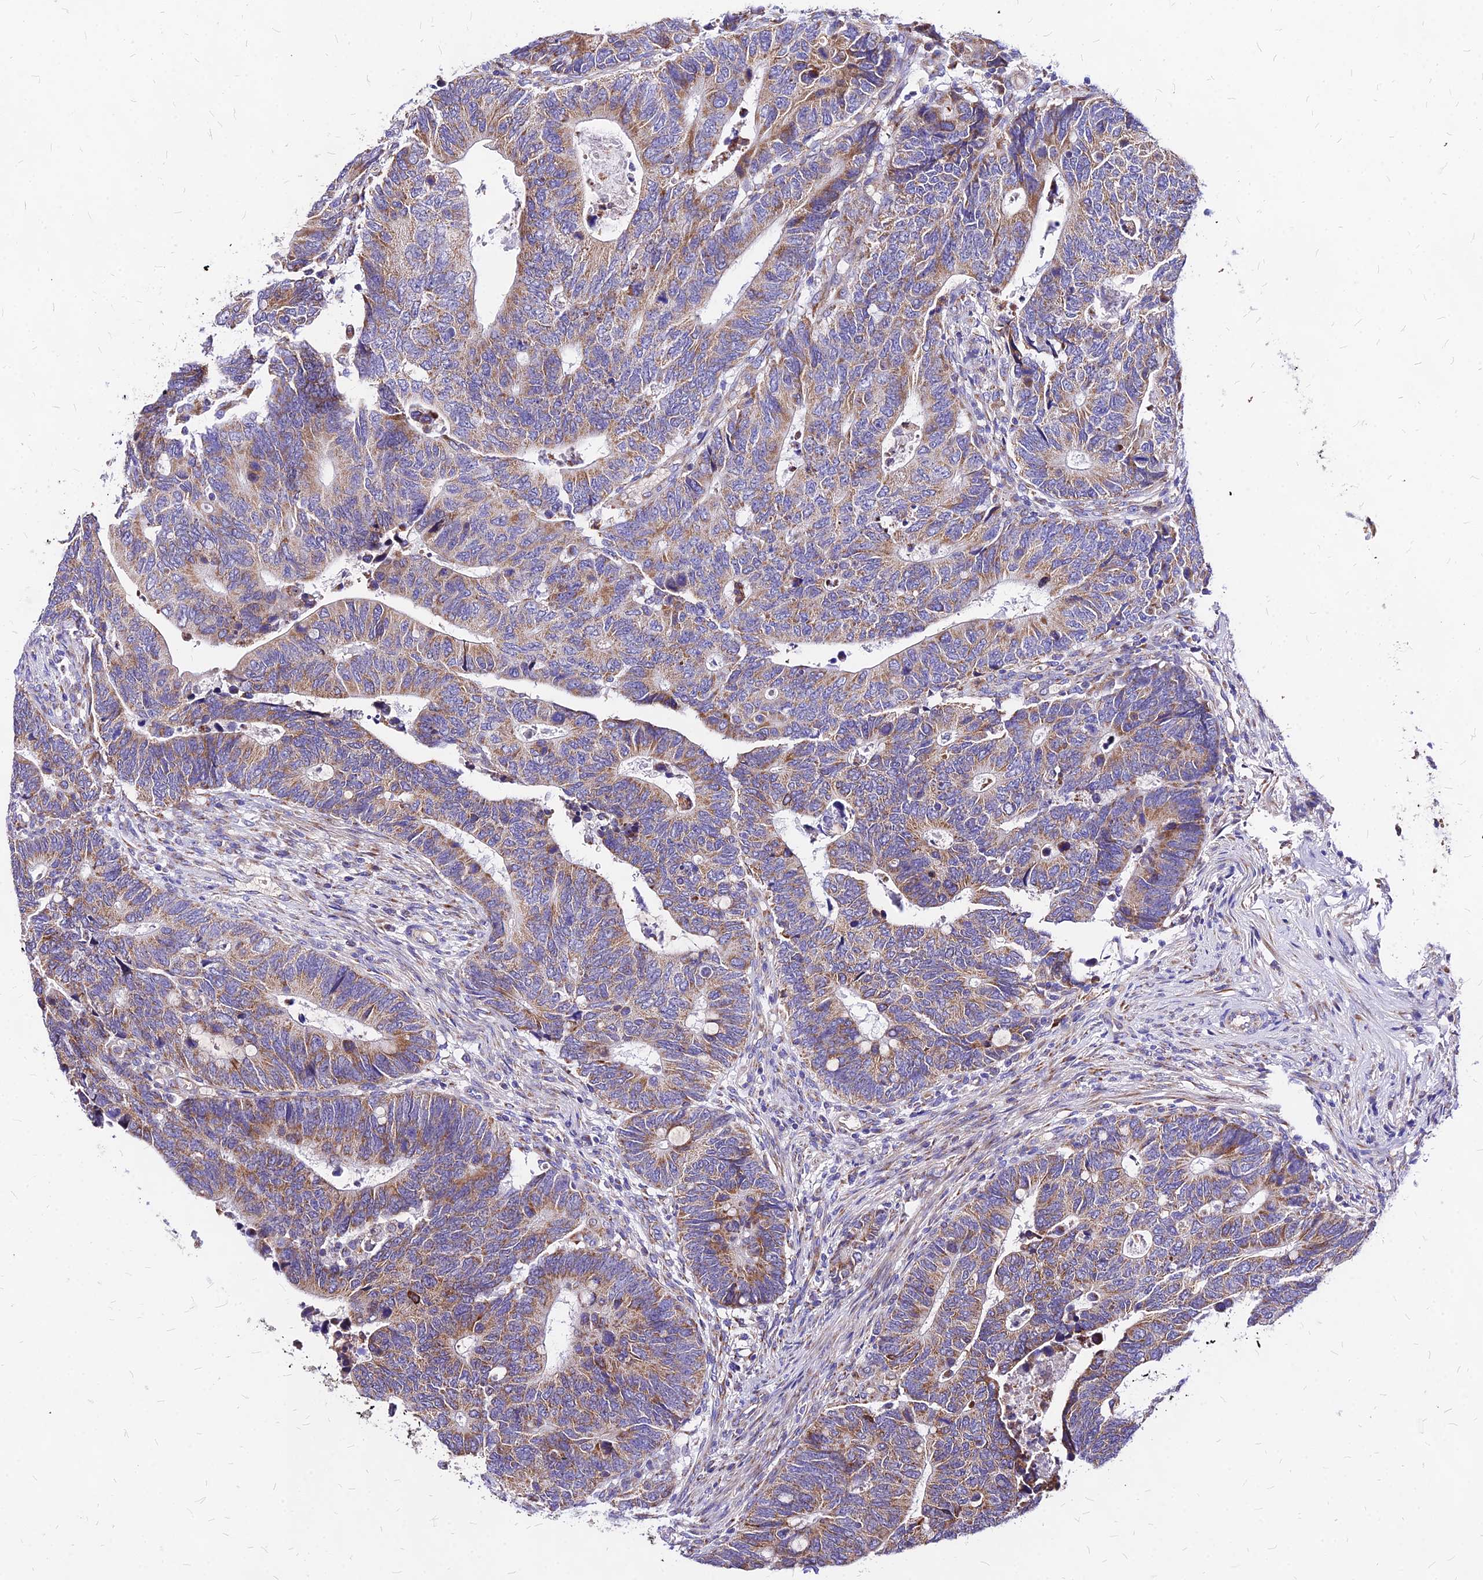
{"staining": {"intensity": "moderate", "quantity": ">75%", "location": "cytoplasmic/membranous"}, "tissue": "colorectal cancer", "cell_type": "Tumor cells", "image_type": "cancer", "snomed": [{"axis": "morphology", "description": "Adenocarcinoma, NOS"}, {"axis": "topography", "description": "Colon"}], "caption": "Human adenocarcinoma (colorectal) stained for a protein (brown) exhibits moderate cytoplasmic/membranous positive positivity in about >75% of tumor cells.", "gene": "MRPL3", "patient": {"sex": "male", "age": 87}}